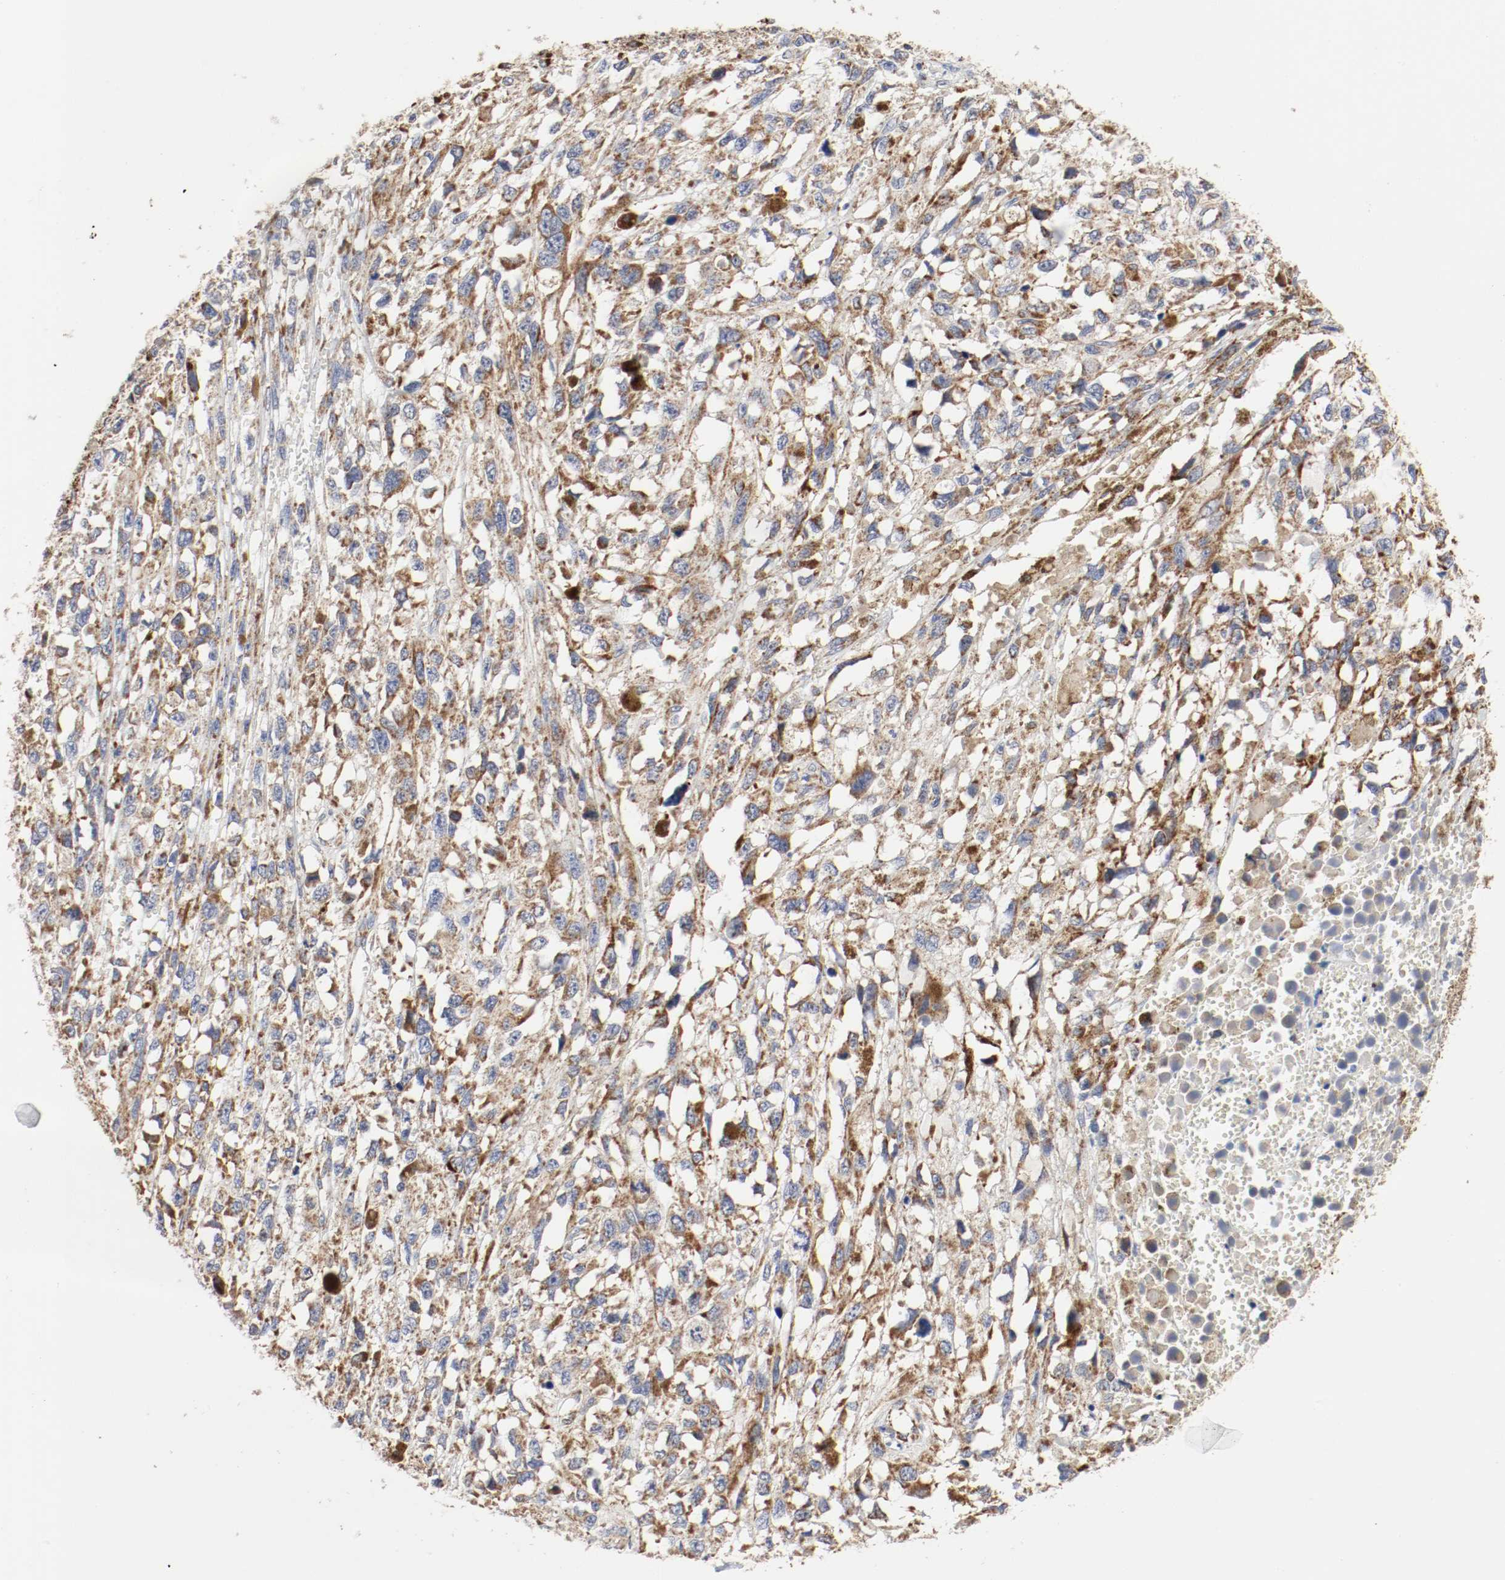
{"staining": {"intensity": "moderate", "quantity": ">75%", "location": "cytoplasmic/membranous"}, "tissue": "melanoma", "cell_type": "Tumor cells", "image_type": "cancer", "snomed": [{"axis": "morphology", "description": "Malignant melanoma, Metastatic site"}, {"axis": "topography", "description": "Lymph node"}], "caption": "The immunohistochemical stain shows moderate cytoplasmic/membranous staining in tumor cells of malignant melanoma (metastatic site) tissue.", "gene": "AFG3L2", "patient": {"sex": "male", "age": 59}}